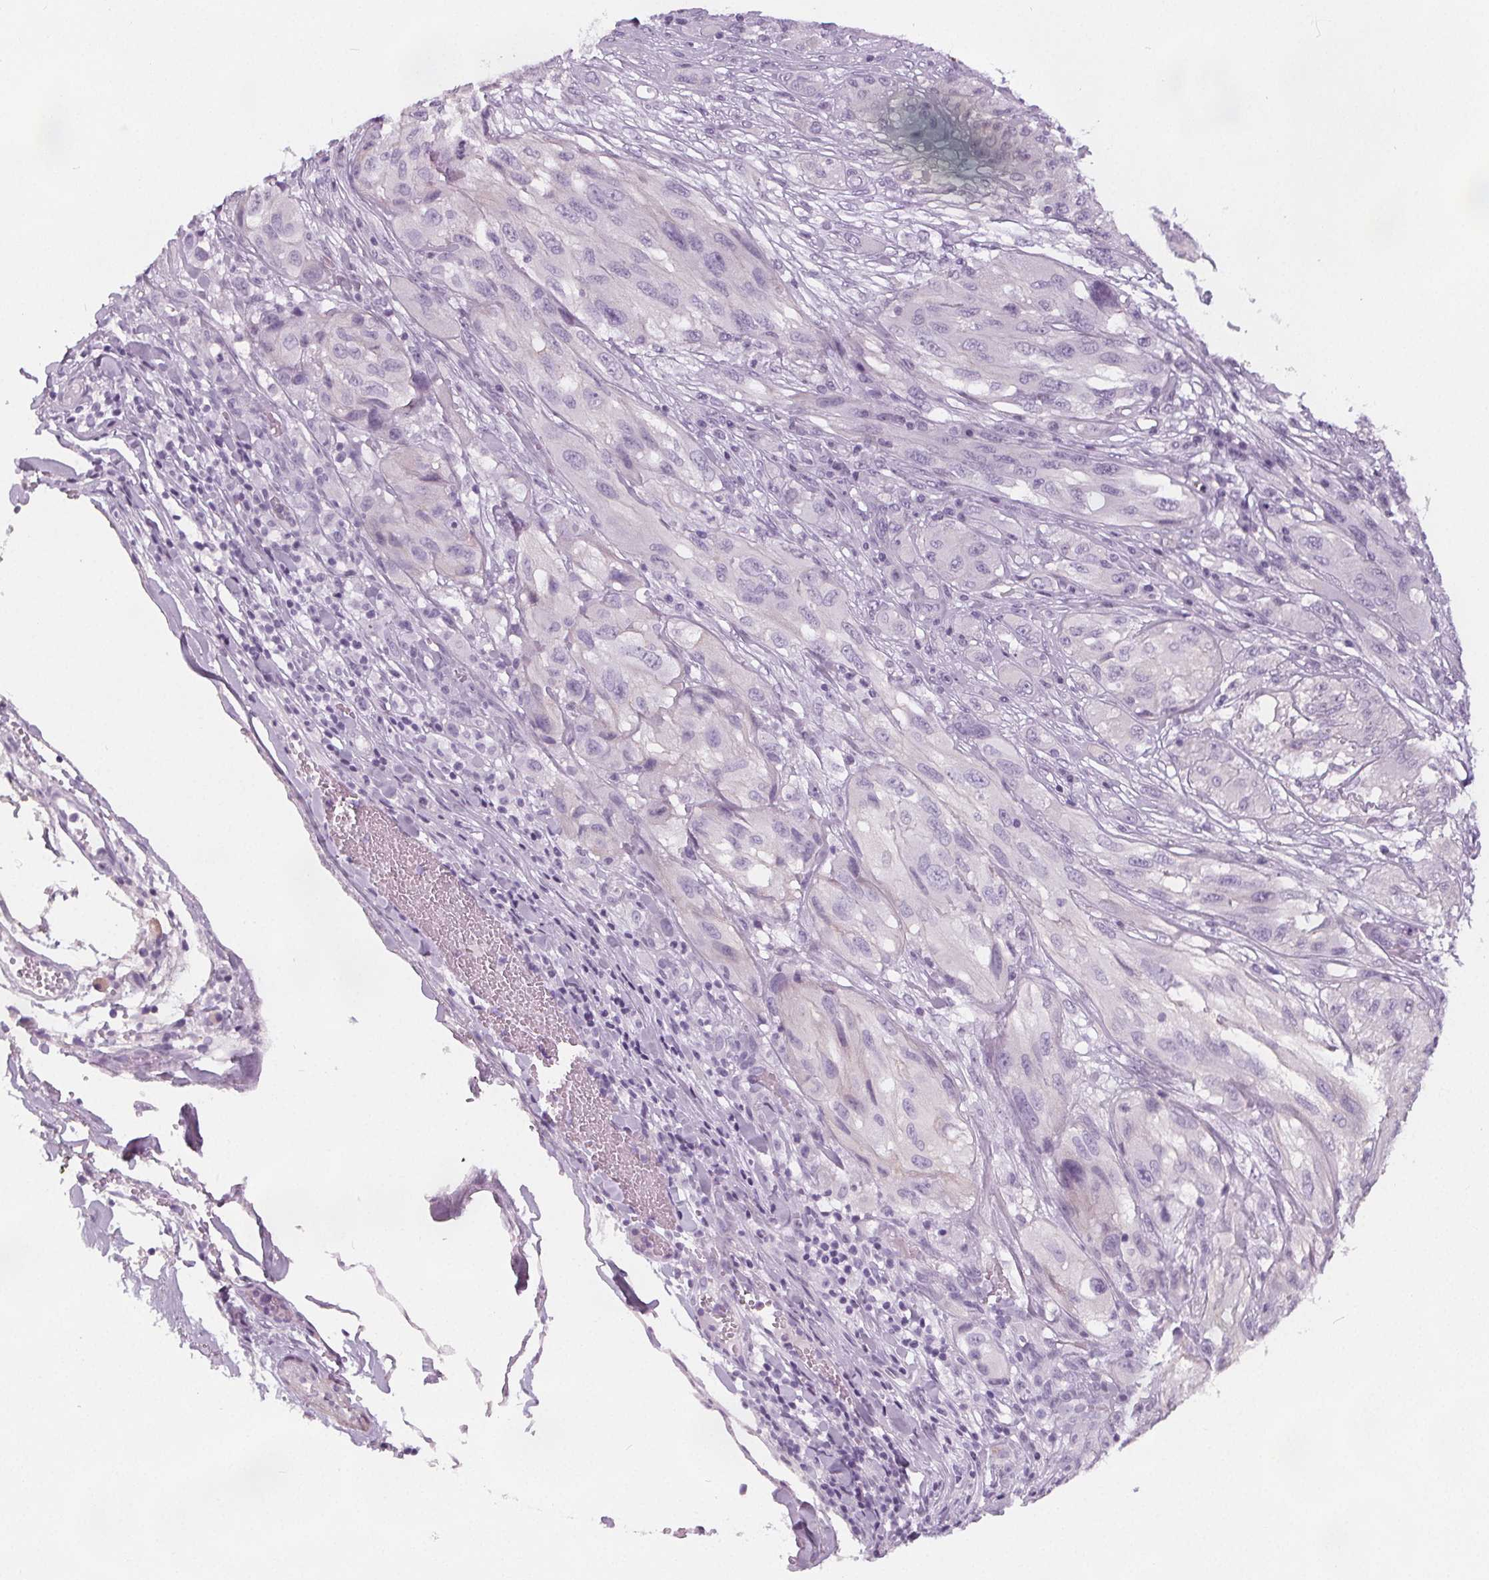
{"staining": {"intensity": "negative", "quantity": "none", "location": "none"}, "tissue": "melanoma", "cell_type": "Tumor cells", "image_type": "cancer", "snomed": [{"axis": "morphology", "description": "Malignant melanoma, NOS"}, {"axis": "topography", "description": "Skin"}], "caption": "Tumor cells are negative for brown protein staining in melanoma.", "gene": "SLC5A12", "patient": {"sex": "female", "age": 91}}